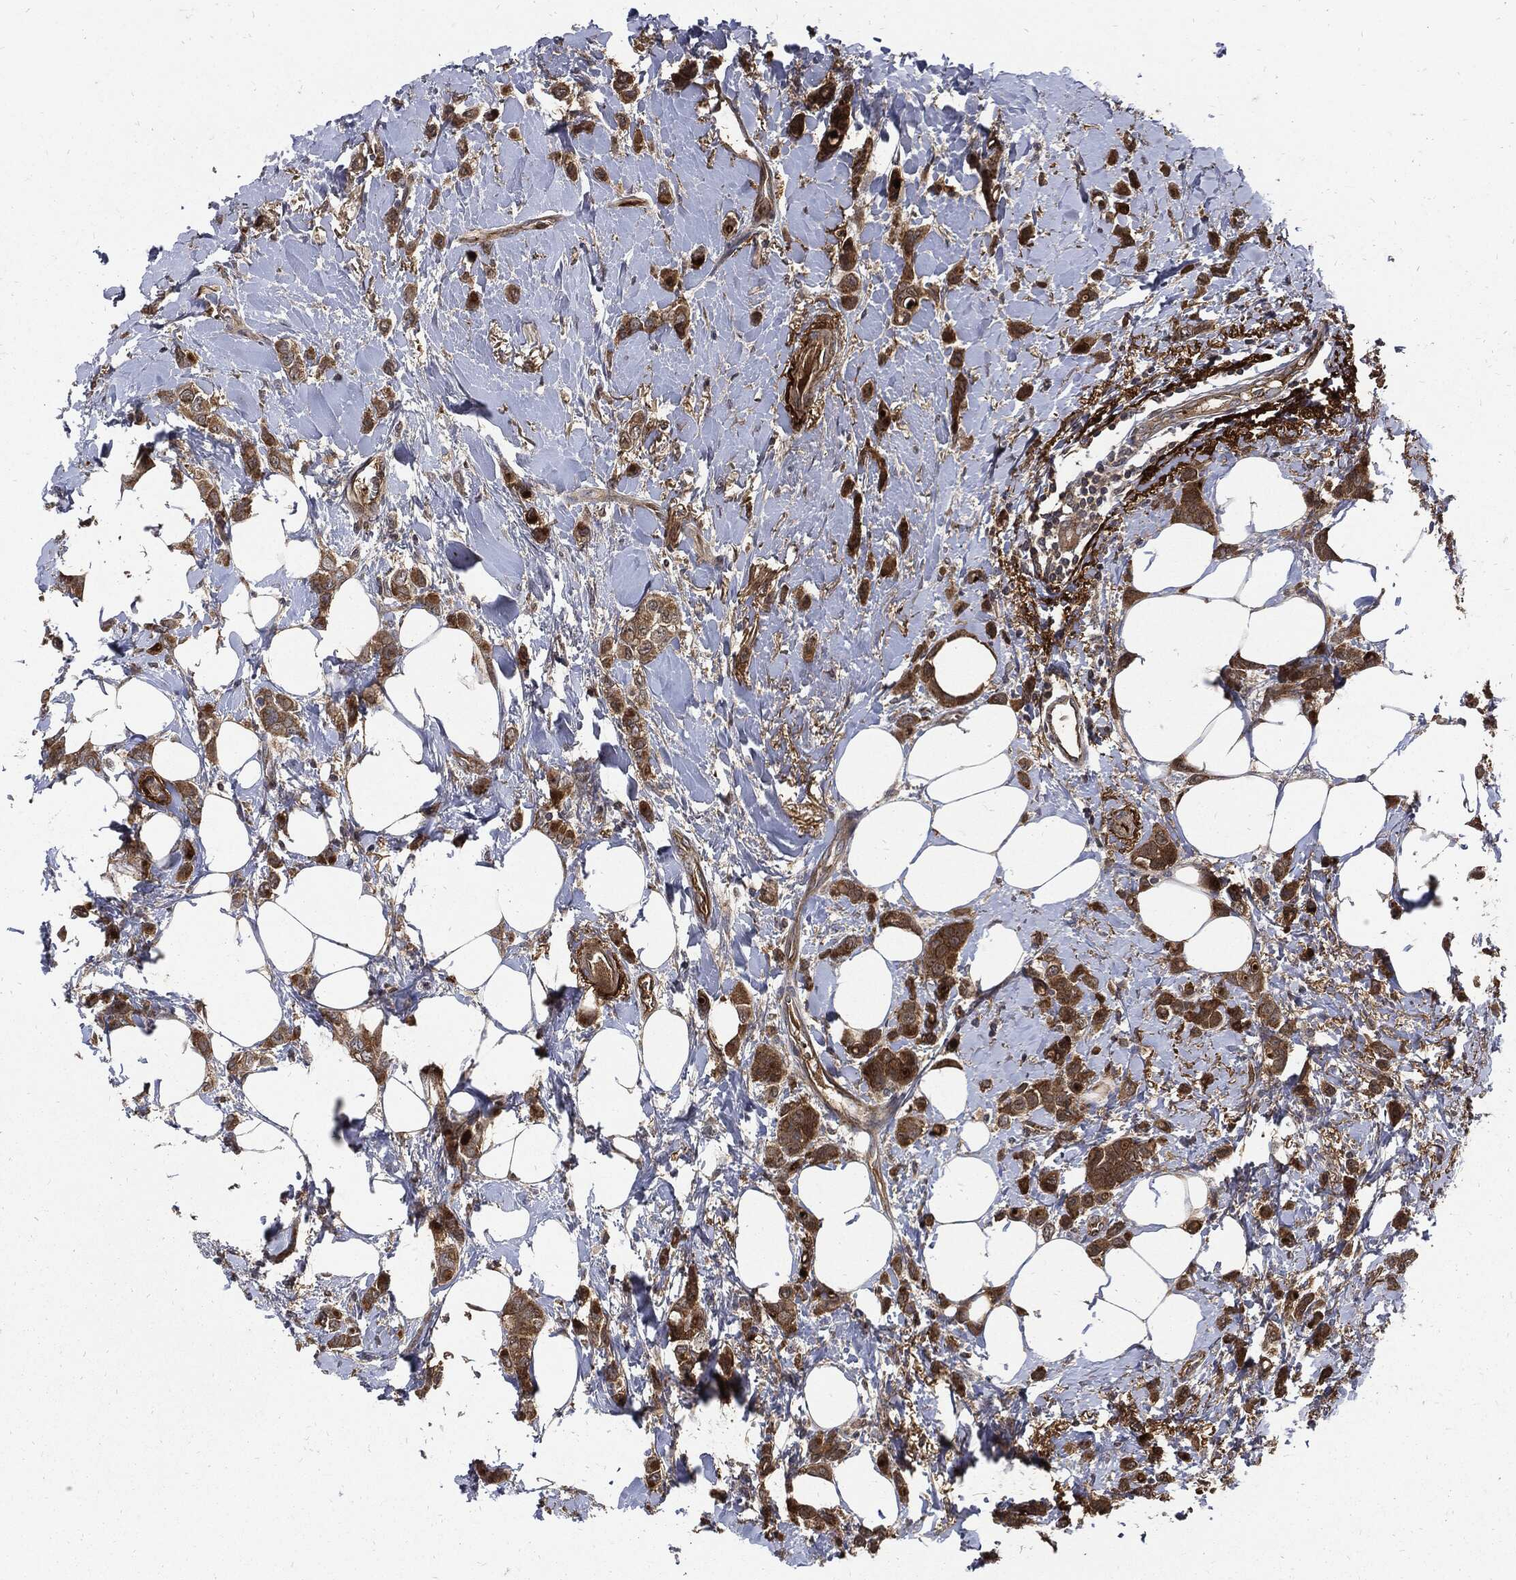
{"staining": {"intensity": "strong", "quantity": ">75%", "location": "cytoplasmic/membranous"}, "tissue": "breast cancer", "cell_type": "Tumor cells", "image_type": "cancer", "snomed": [{"axis": "morphology", "description": "Lobular carcinoma"}, {"axis": "topography", "description": "Breast"}], "caption": "The image demonstrates staining of breast lobular carcinoma, revealing strong cytoplasmic/membranous protein expression (brown color) within tumor cells.", "gene": "CLU", "patient": {"sex": "female", "age": 66}}